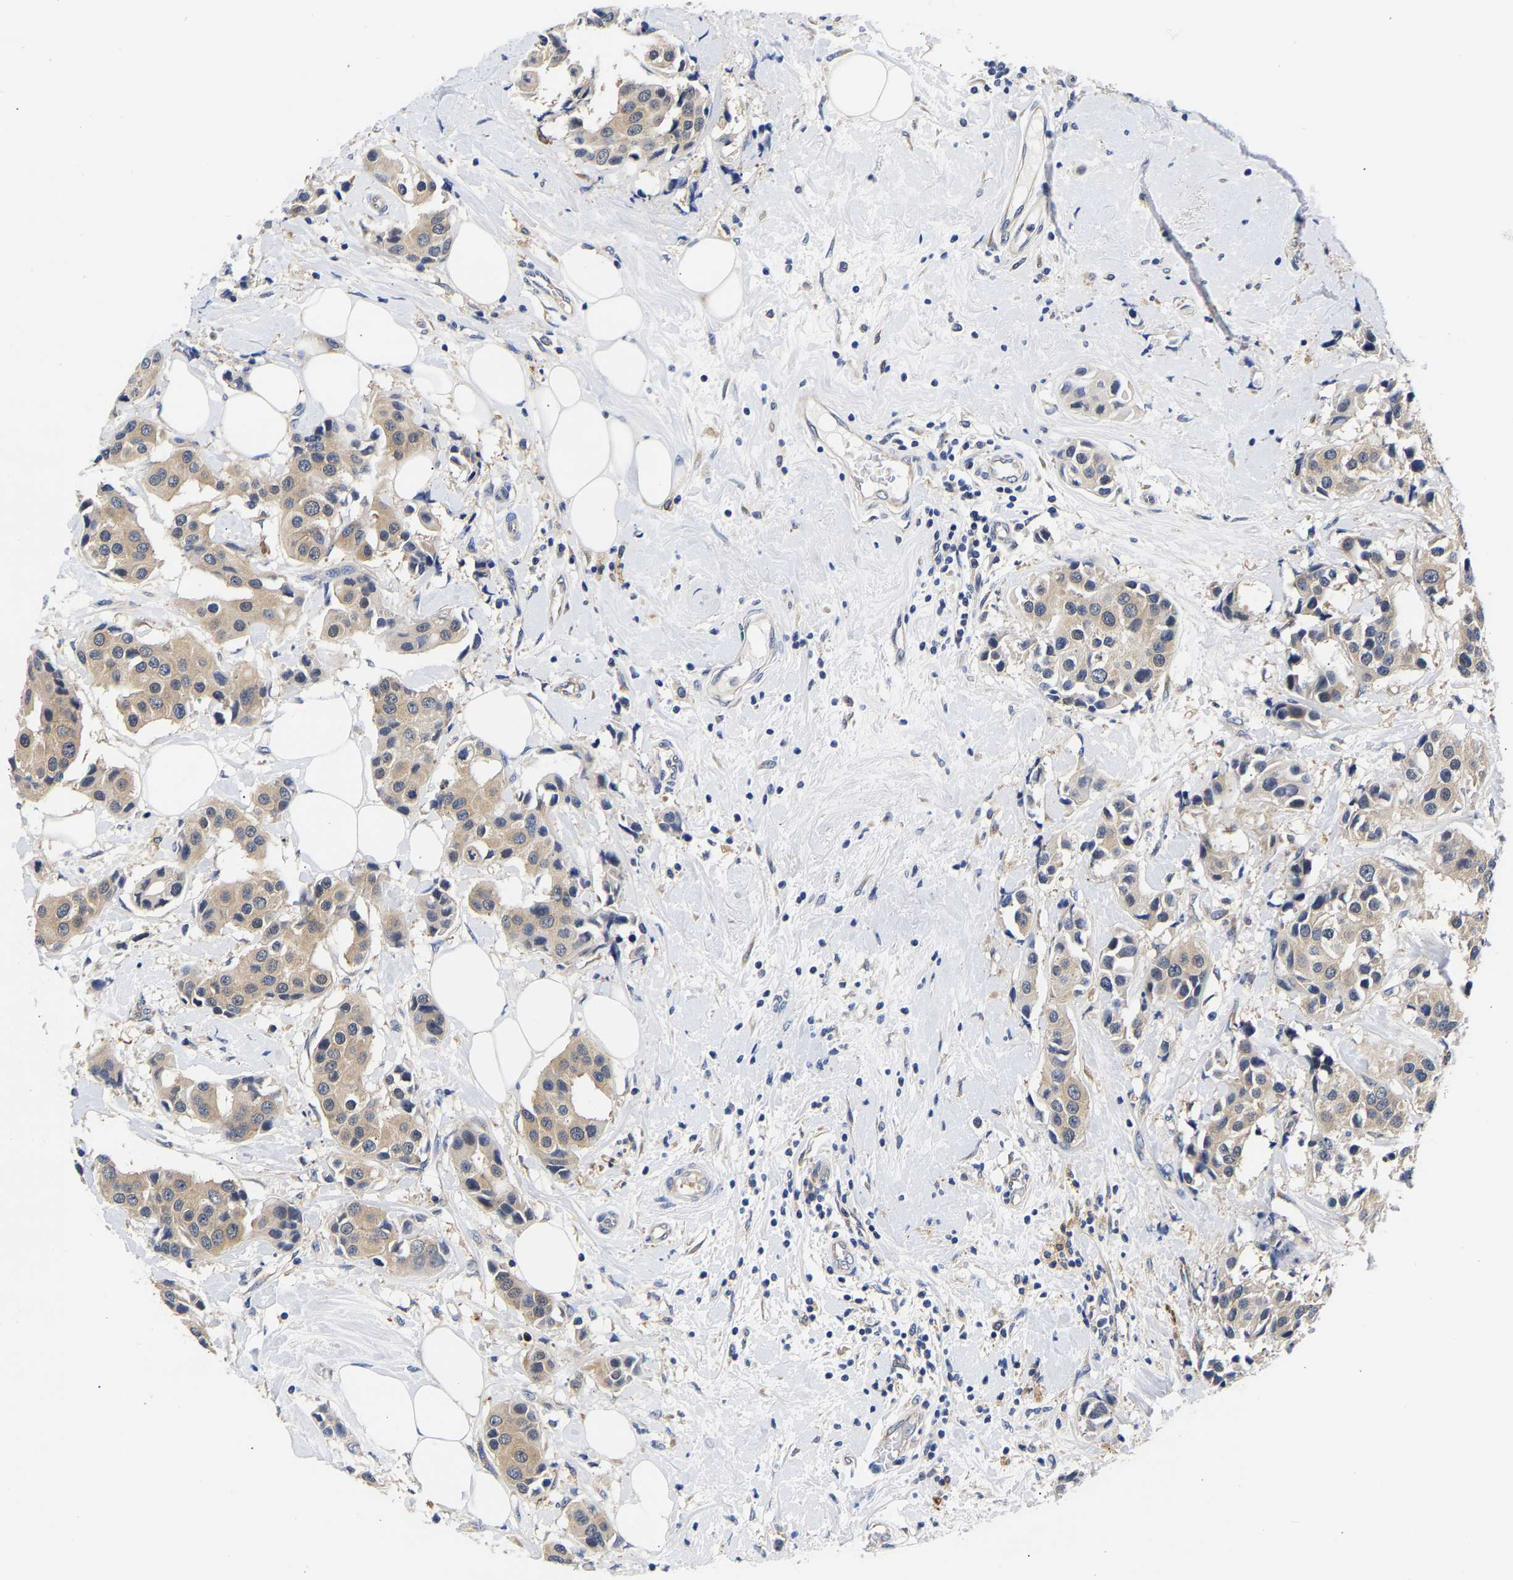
{"staining": {"intensity": "moderate", "quantity": ">75%", "location": "cytoplasmic/membranous"}, "tissue": "breast cancer", "cell_type": "Tumor cells", "image_type": "cancer", "snomed": [{"axis": "morphology", "description": "Normal tissue, NOS"}, {"axis": "morphology", "description": "Duct carcinoma"}, {"axis": "topography", "description": "Breast"}], "caption": "Immunohistochemistry (IHC) (DAB (3,3'-diaminobenzidine)) staining of human breast invasive ductal carcinoma exhibits moderate cytoplasmic/membranous protein positivity in about >75% of tumor cells. The protein of interest is shown in brown color, while the nuclei are stained blue.", "gene": "CCDC6", "patient": {"sex": "female", "age": 39}}